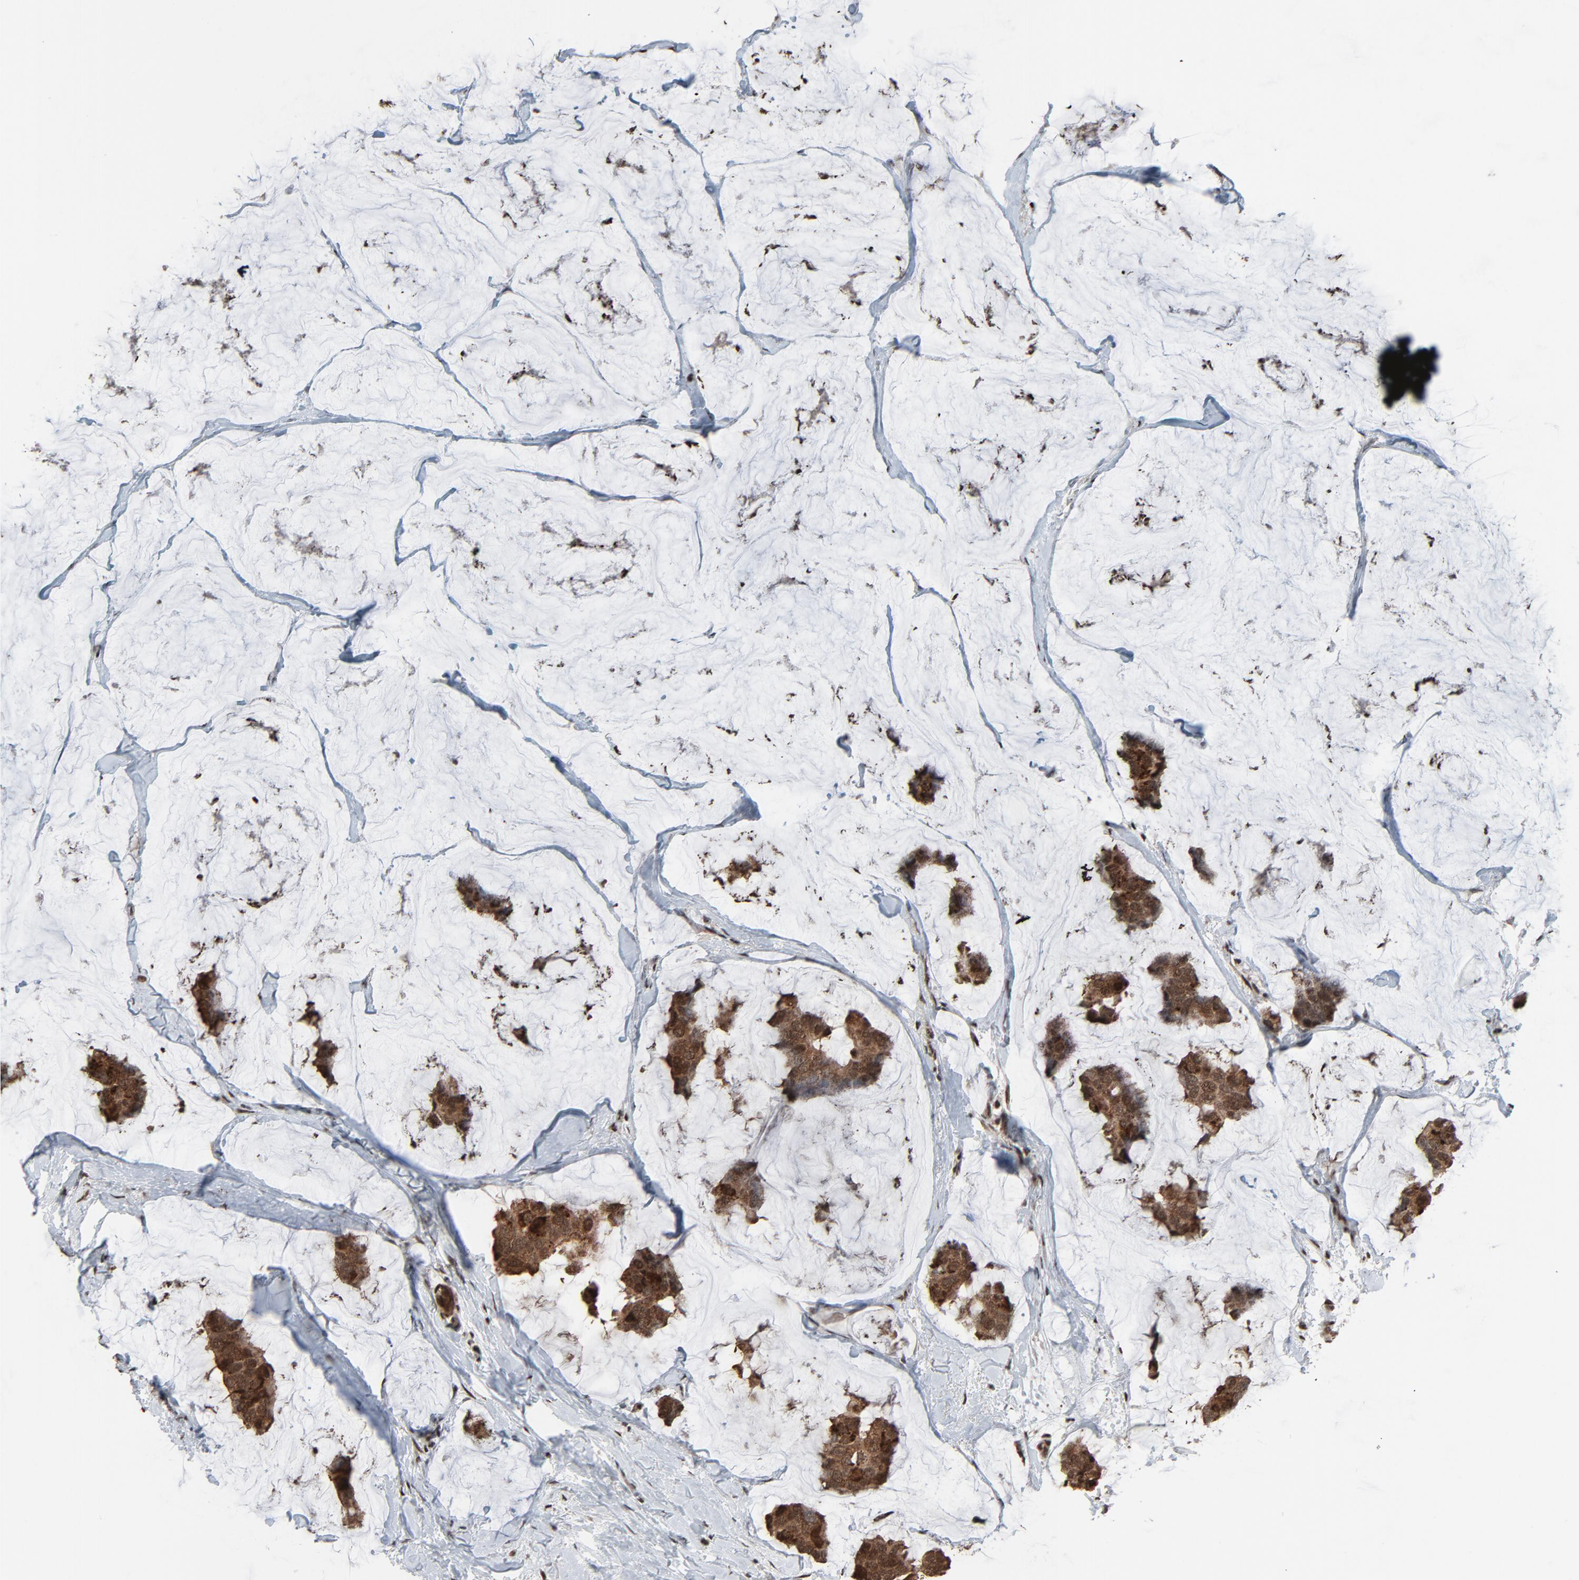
{"staining": {"intensity": "strong", "quantity": "25%-75%", "location": "cytoplasmic/membranous,nuclear"}, "tissue": "breast cancer", "cell_type": "Tumor cells", "image_type": "cancer", "snomed": [{"axis": "morphology", "description": "Normal tissue, NOS"}, {"axis": "morphology", "description": "Duct carcinoma"}, {"axis": "topography", "description": "Breast"}], "caption": "Infiltrating ductal carcinoma (breast) was stained to show a protein in brown. There is high levels of strong cytoplasmic/membranous and nuclear positivity in approximately 25%-75% of tumor cells.", "gene": "MEIS2", "patient": {"sex": "female", "age": 50}}